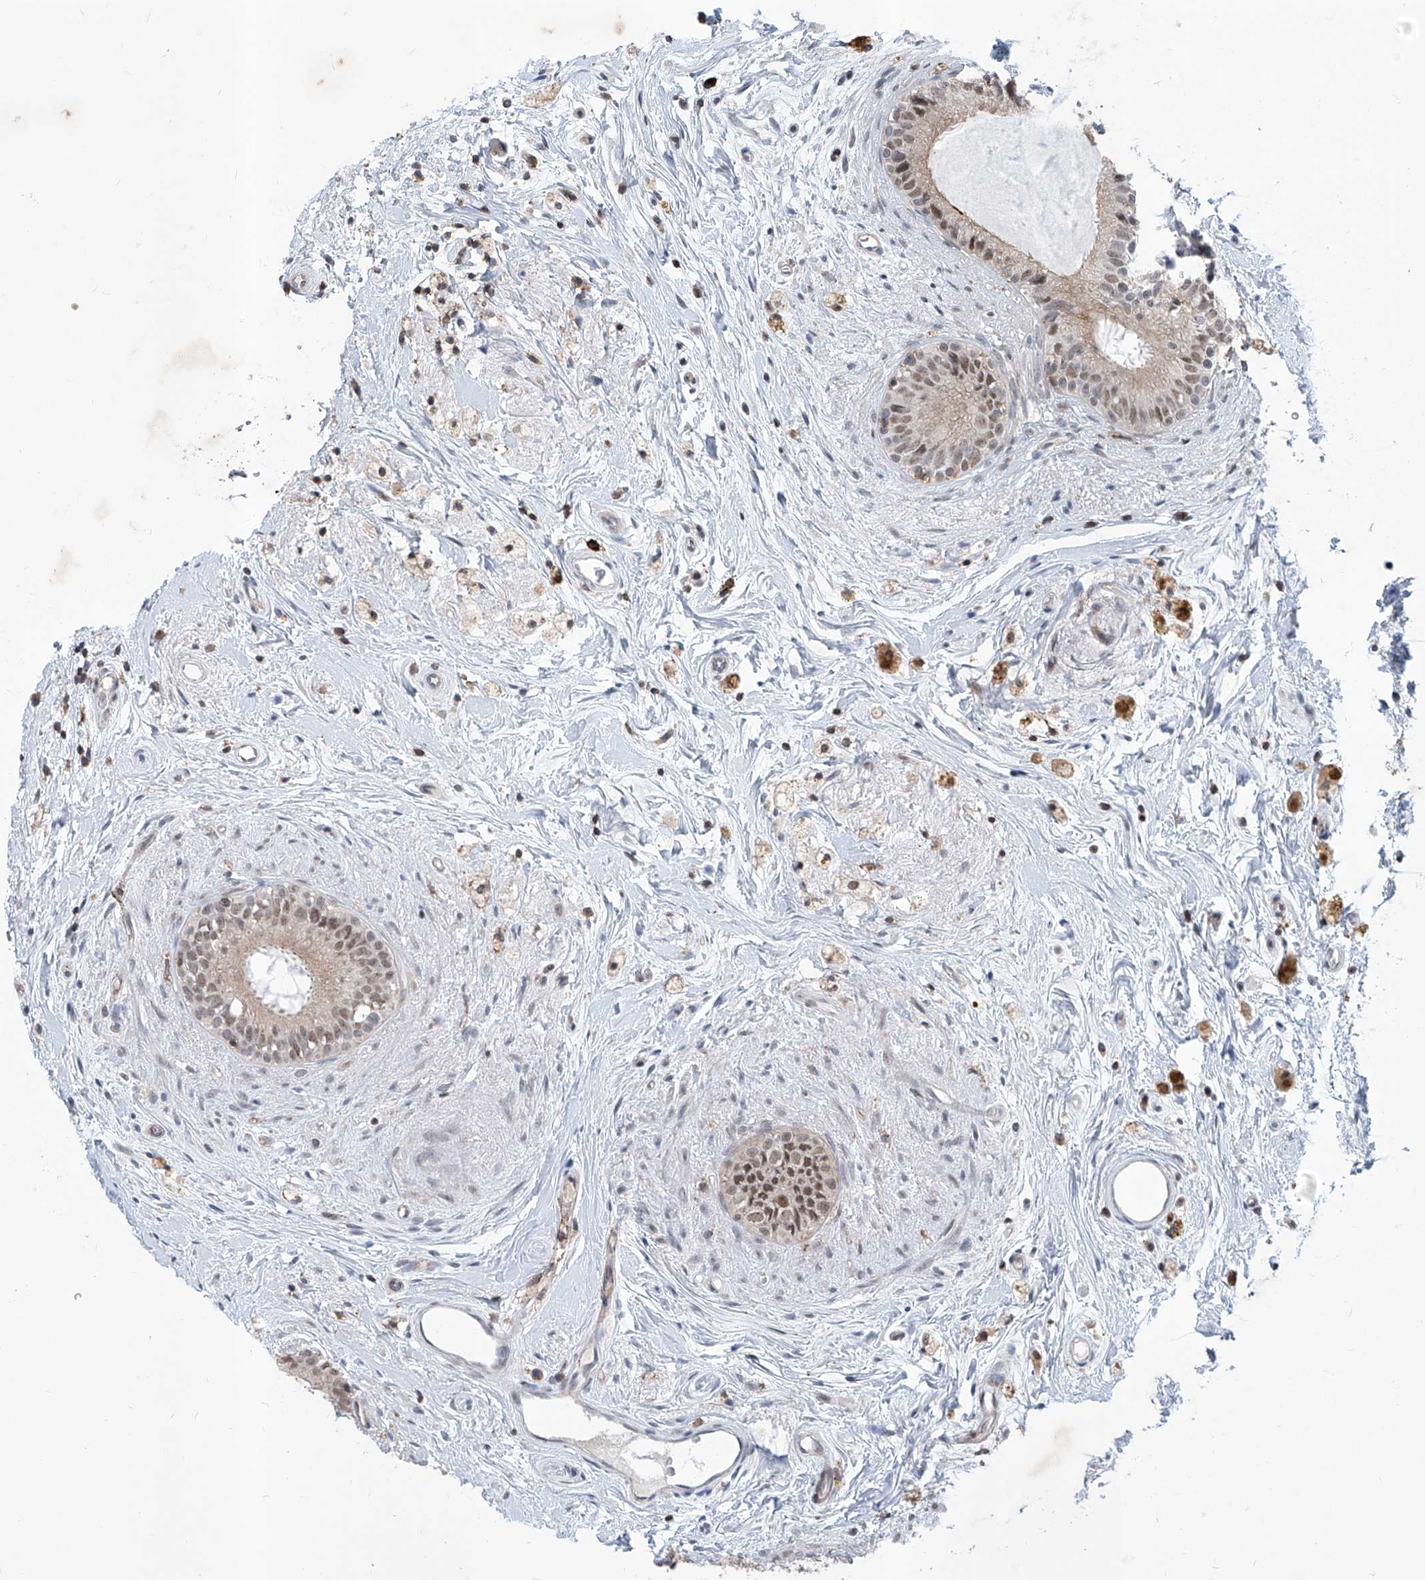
{"staining": {"intensity": "moderate", "quantity": ">75%", "location": "nuclear"}, "tissue": "epididymis", "cell_type": "Glandular cells", "image_type": "normal", "snomed": [{"axis": "morphology", "description": "Normal tissue, NOS"}, {"axis": "topography", "description": "Epididymis"}], "caption": "This is a photomicrograph of IHC staining of unremarkable epididymis, which shows moderate staining in the nuclear of glandular cells.", "gene": "ZBTB48", "patient": {"sex": "male", "age": 80}}